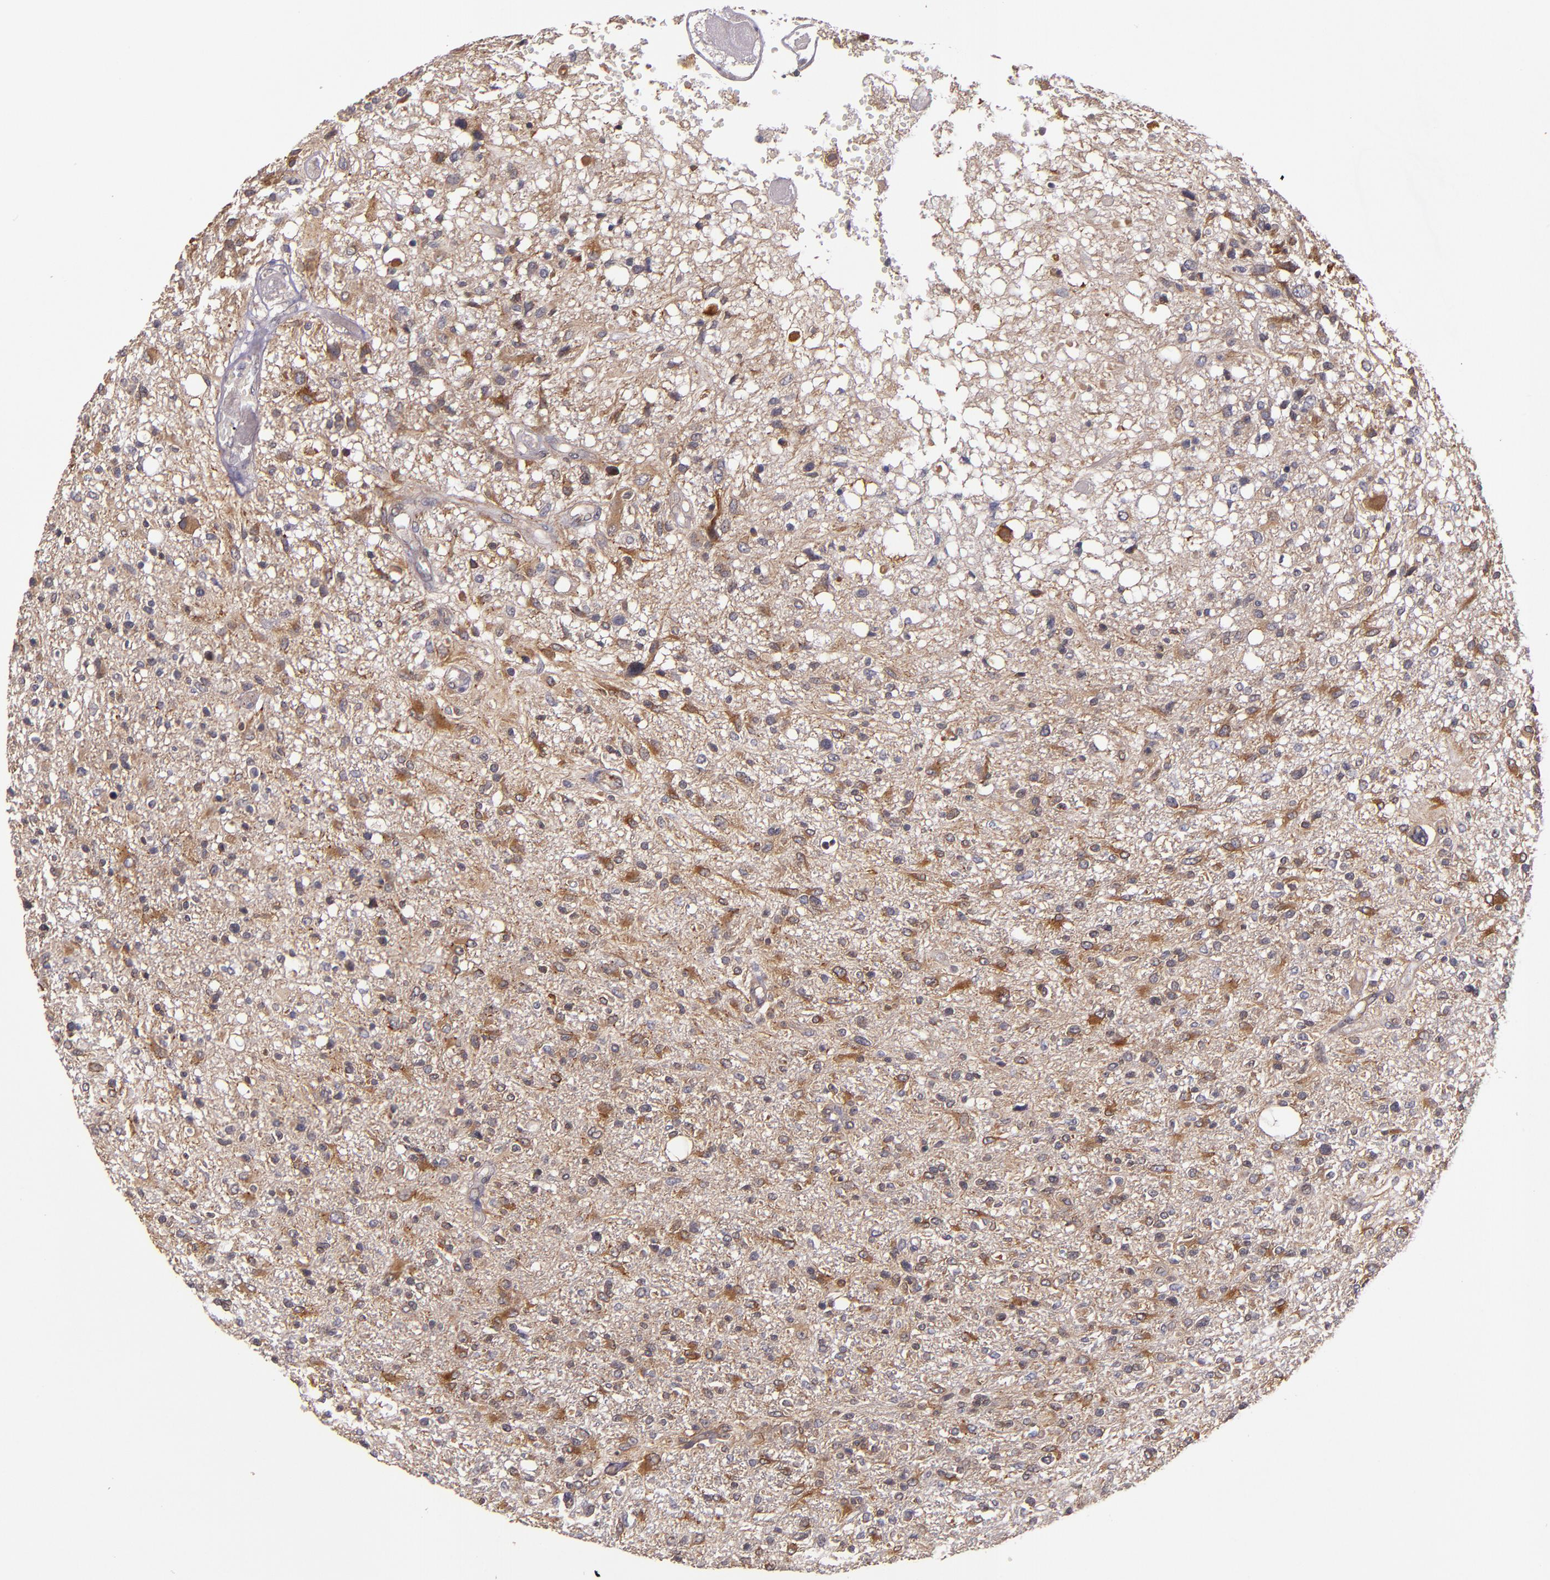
{"staining": {"intensity": "moderate", "quantity": "25%-75%", "location": "cytoplasmic/membranous"}, "tissue": "glioma", "cell_type": "Tumor cells", "image_type": "cancer", "snomed": [{"axis": "morphology", "description": "Glioma, malignant, High grade"}, {"axis": "topography", "description": "Cerebral cortex"}], "caption": "Malignant high-grade glioma stained for a protein (brown) exhibits moderate cytoplasmic/membranous positive expression in about 25%-75% of tumor cells.", "gene": "PRAF2", "patient": {"sex": "male", "age": 76}}